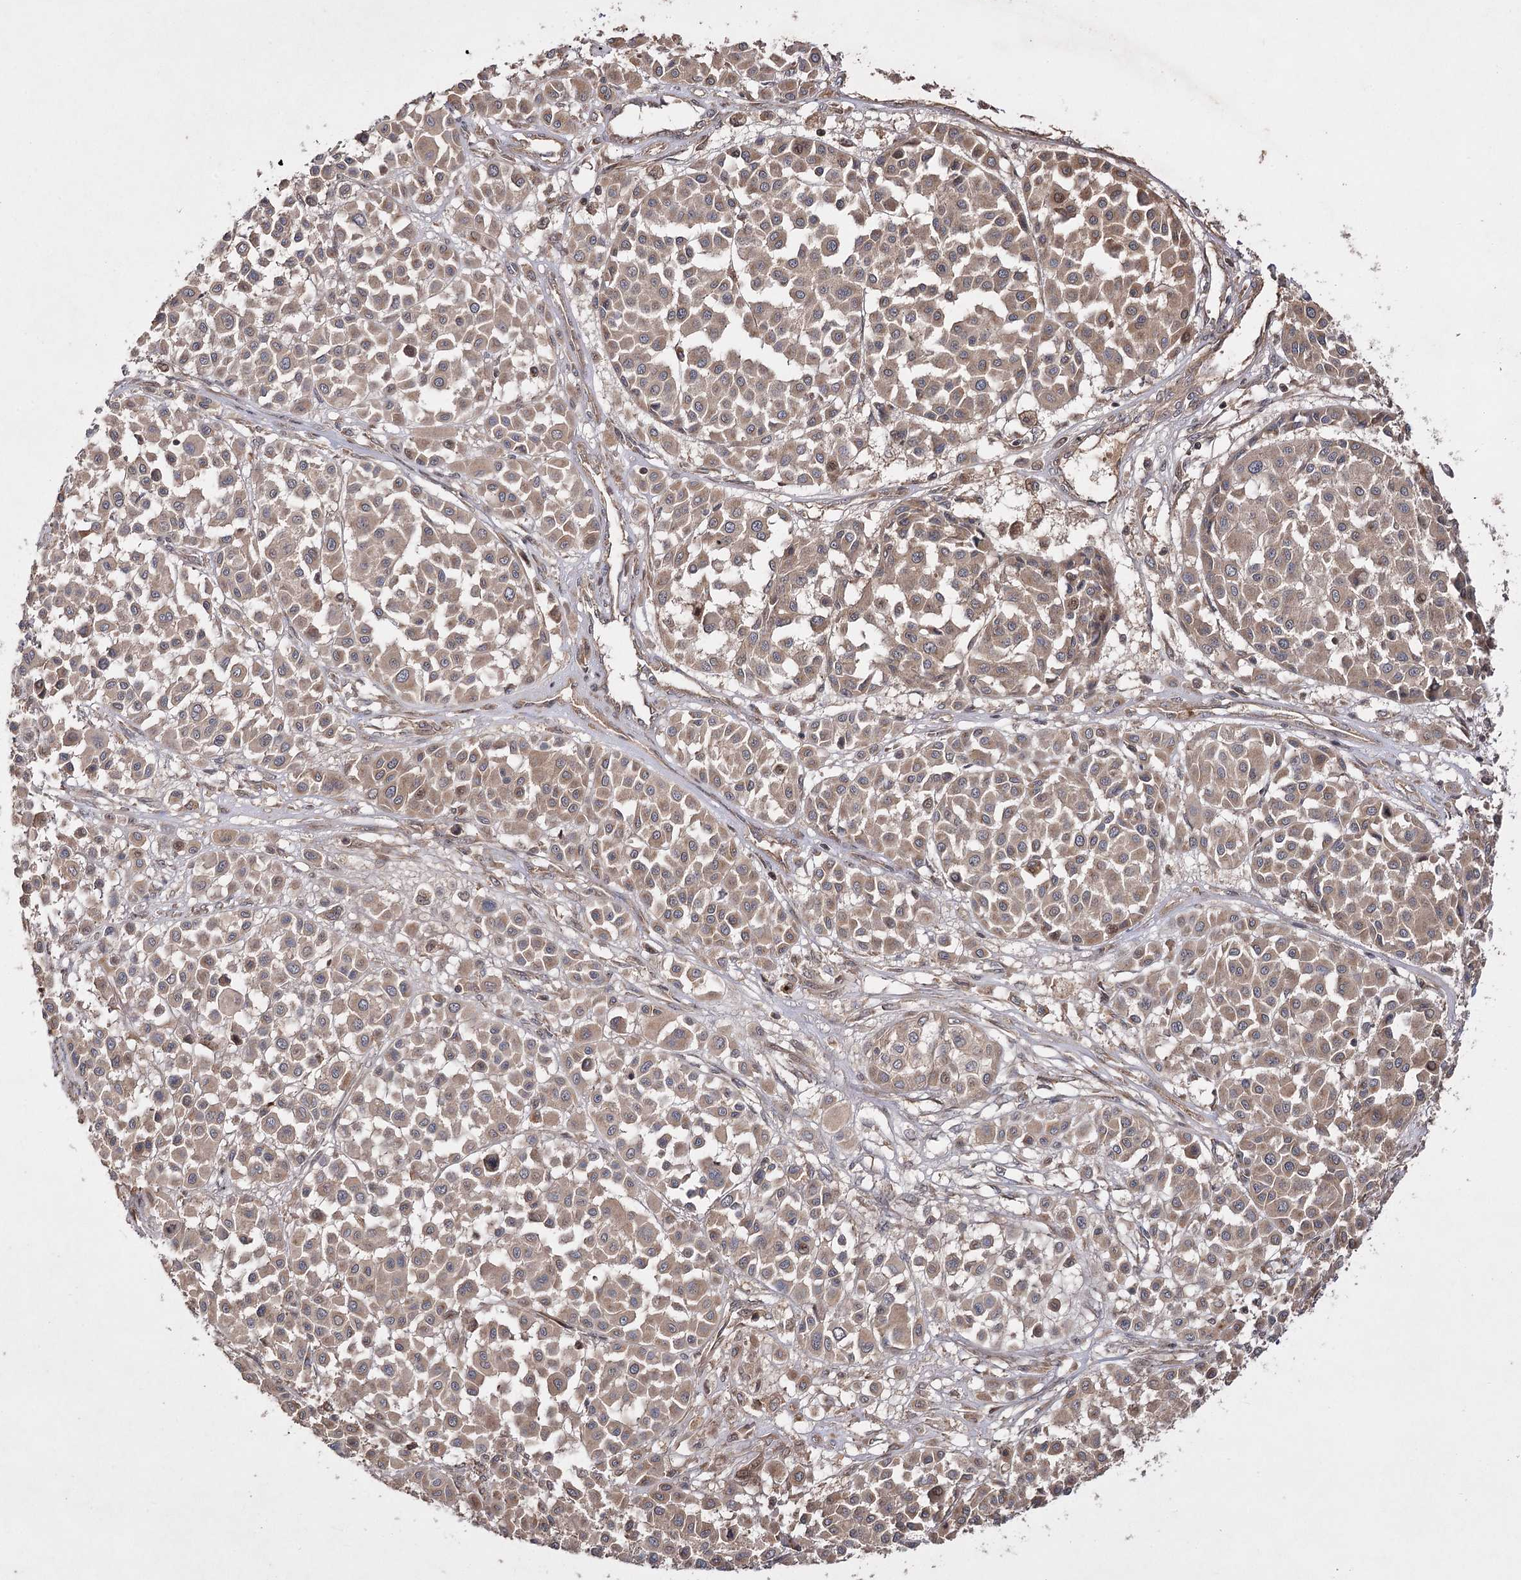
{"staining": {"intensity": "moderate", "quantity": ">75%", "location": "cytoplasmic/membranous"}, "tissue": "melanoma", "cell_type": "Tumor cells", "image_type": "cancer", "snomed": [{"axis": "morphology", "description": "Malignant melanoma, Metastatic site"}, {"axis": "topography", "description": "Soft tissue"}], "caption": "High-magnification brightfield microscopy of malignant melanoma (metastatic site) stained with DAB (brown) and counterstained with hematoxylin (blue). tumor cells exhibit moderate cytoplasmic/membranous expression is appreciated in approximately>75% of cells. (Stains: DAB in brown, nuclei in blue, Microscopy: brightfield microscopy at high magnification).", "gene": "FANCL", "patient": {"sex": "male", "age": 41}}